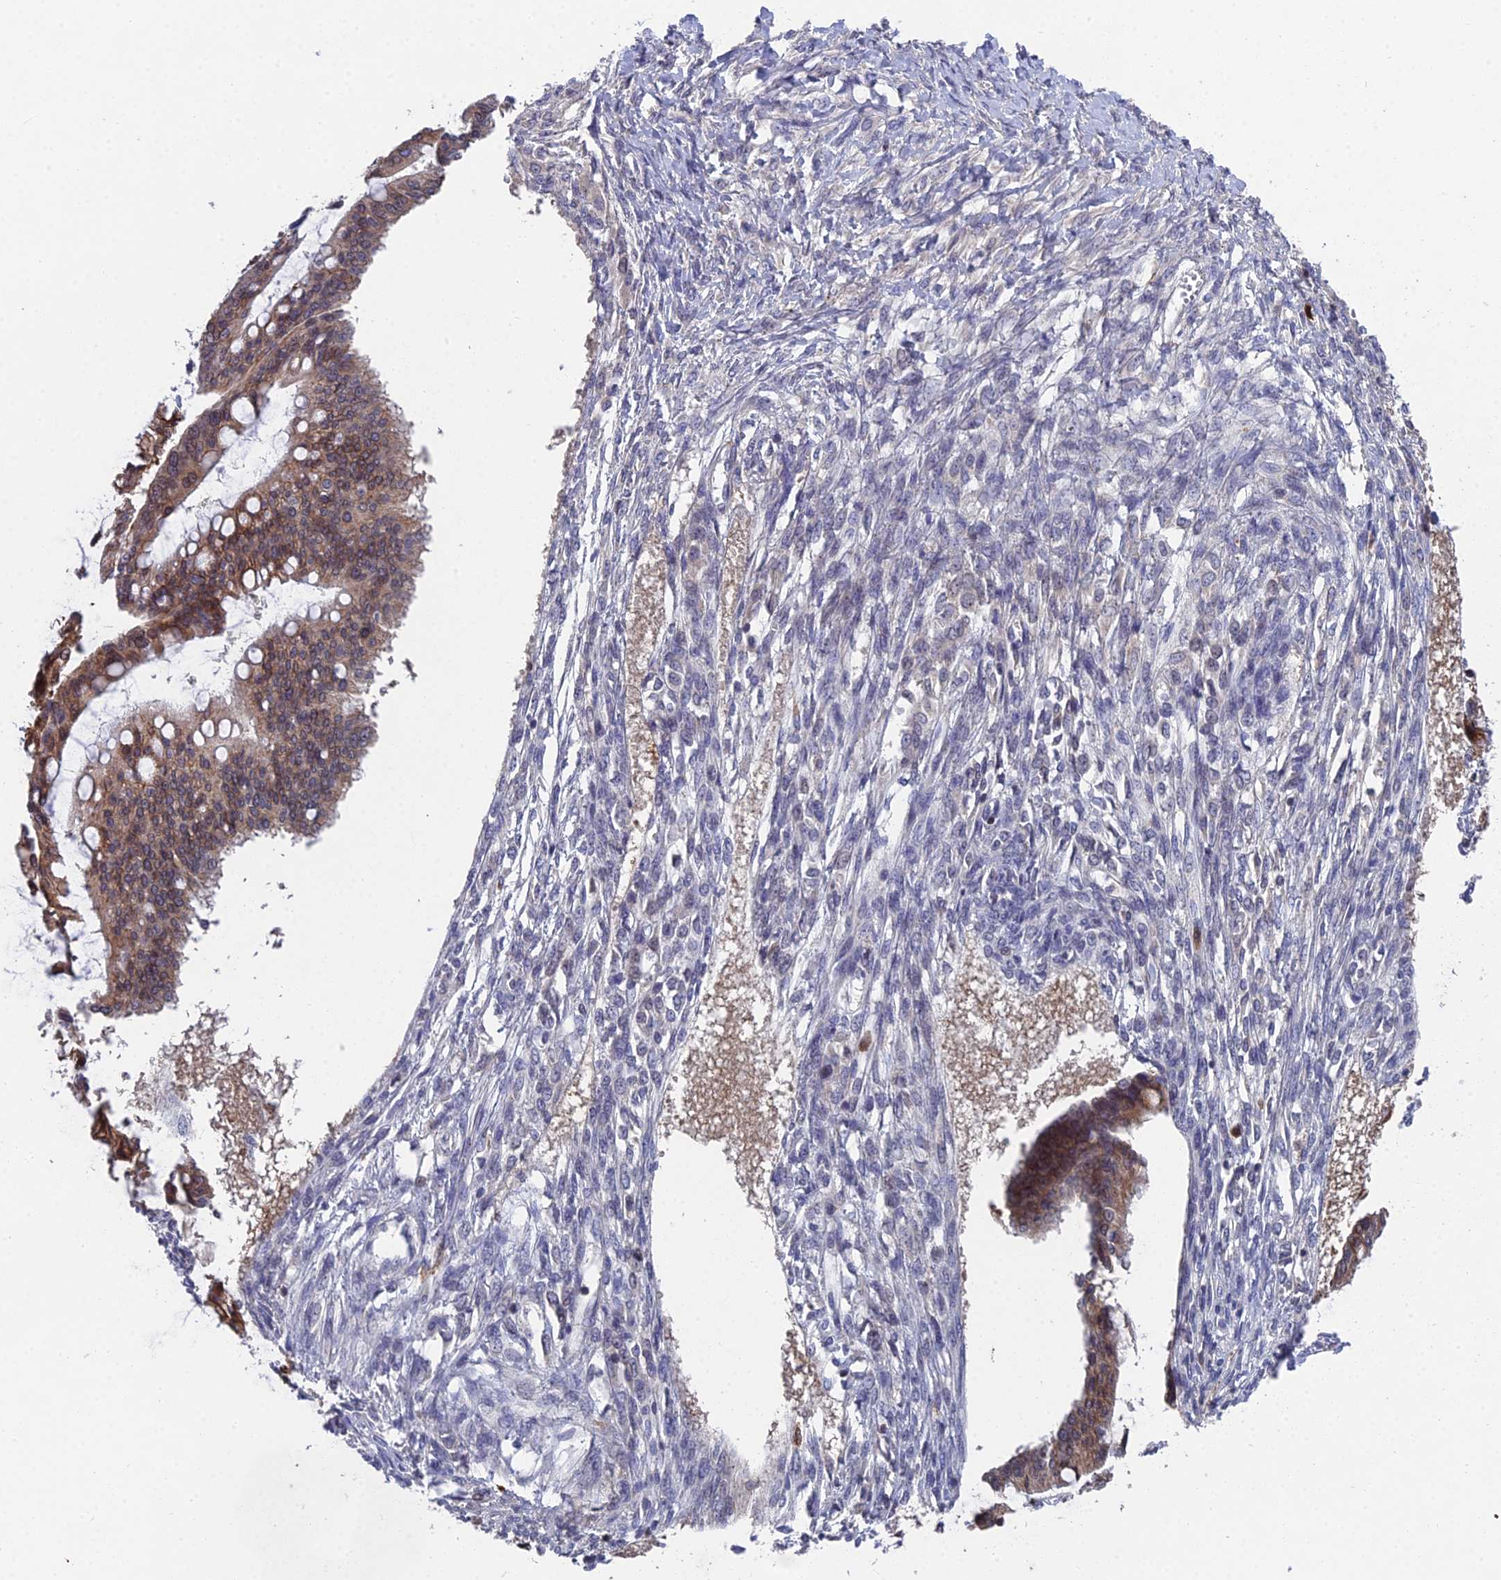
{"staining": {"intensity": "moderate", "quantity": ">75%", "location": "cytoplasmic/membranous"}, "tissue": "ovarian cancer", "cell_type": "Tumor cells", "image_type": "cancer", "snomed": [{"axis": "morphology", "description": "Cystadenocarcinoma, mucinous, NOS"}, {"axis": "topography", "description": "Ovary"}], "caption": "Human ovarian cancer (mucinous cystadenocarcinoma) stained with a protein marker reveals moderate staining in tumor cells.", "gene": "GALK2", "patient": {"sex": "female", "age": 73}}